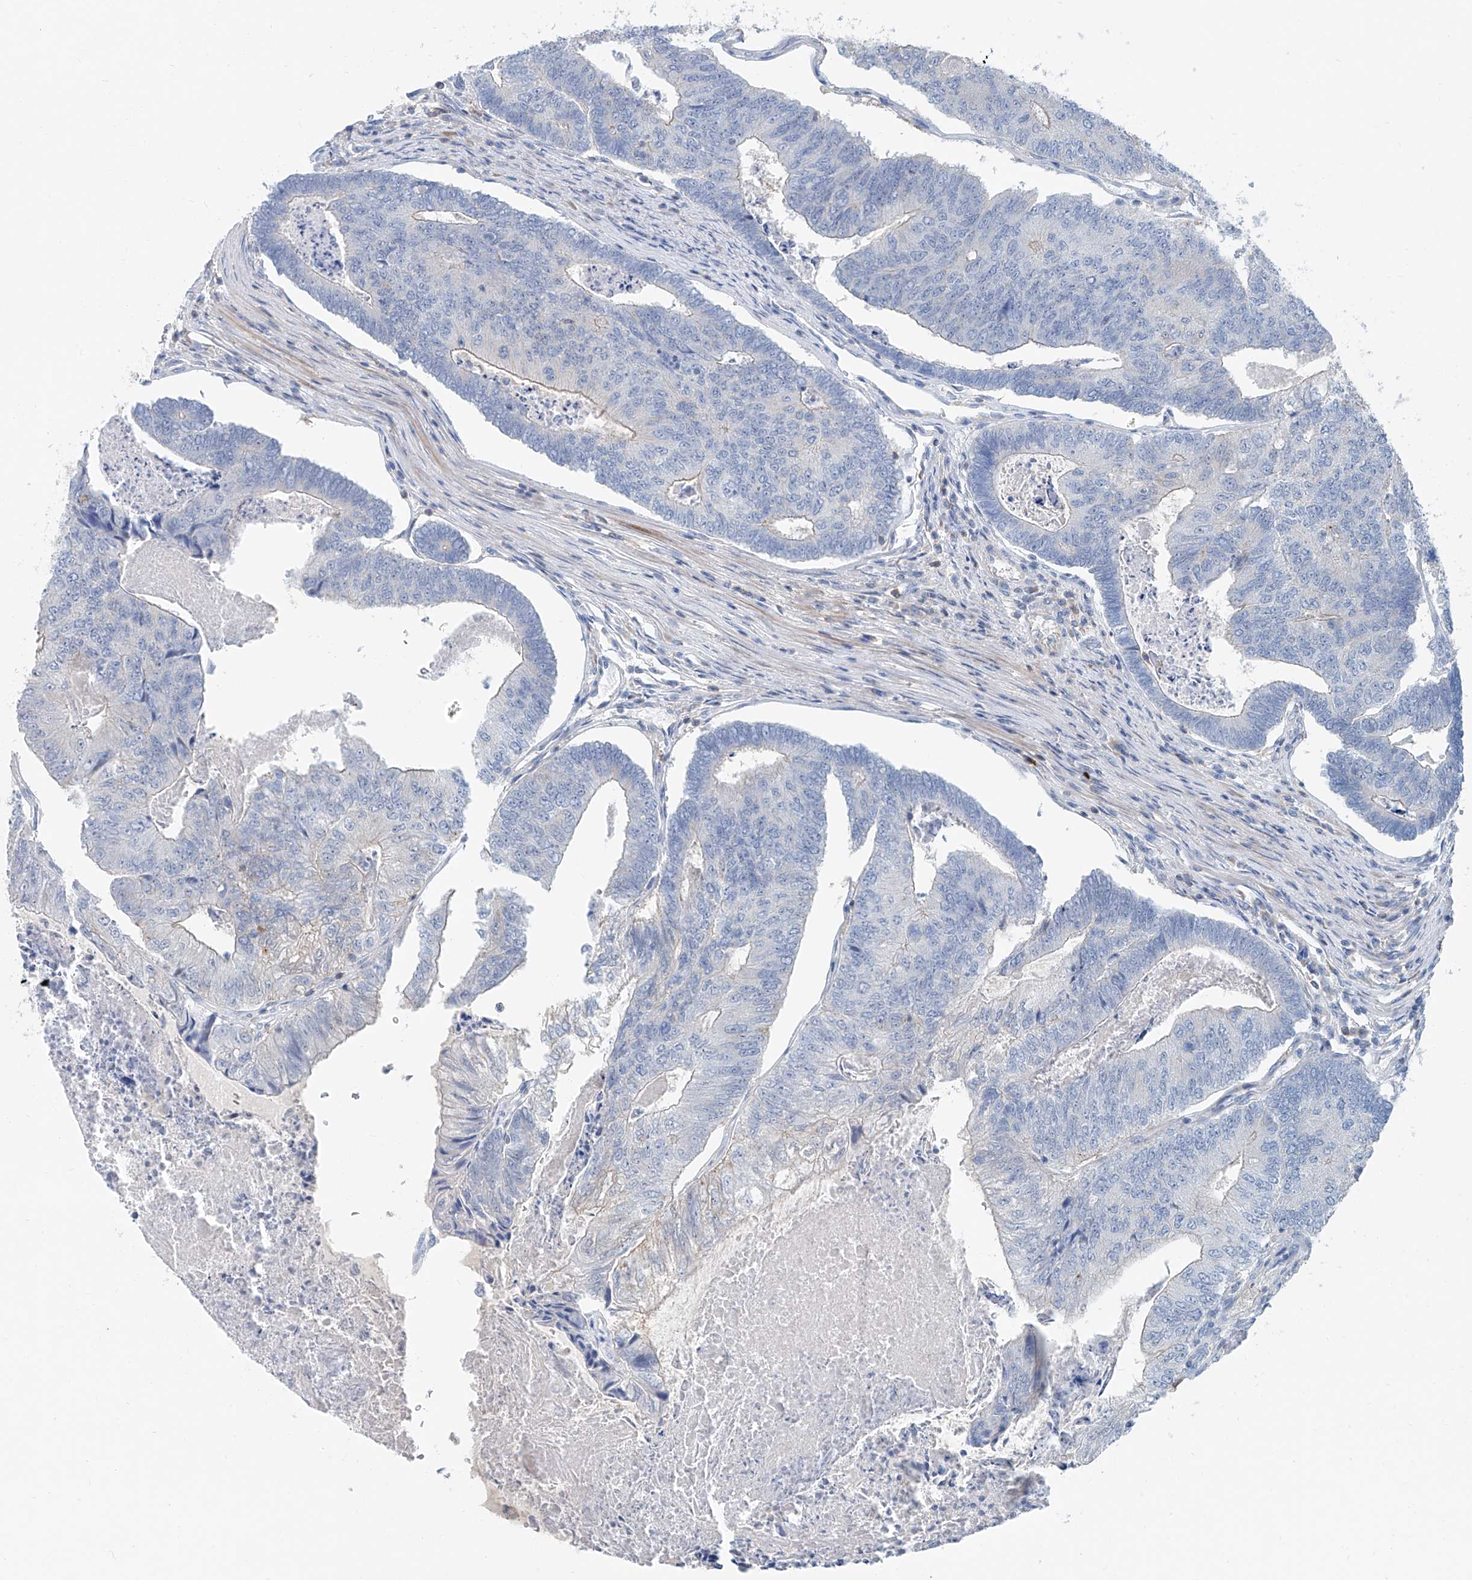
{"staining": {"intensity": "negative", "quantity": "none", "location": "none"}, "tissue": "colorectal cancer", "cell_type": "Tumor cells", "image_type": "cancer", "snomed": [{"axis": "morphology", "description": "Adenocarcinoma, NOS"}, {"axis": "topography", "description": "Colon"}], "caption": "Immunohistochemistry image of human colorectal cancer (adenocarcinoma) stained for a protein (brown), which displays no positivity in tumor cells.", "gene": "ANKRD34A", "patient": {"sex": "female", "age": 67}}